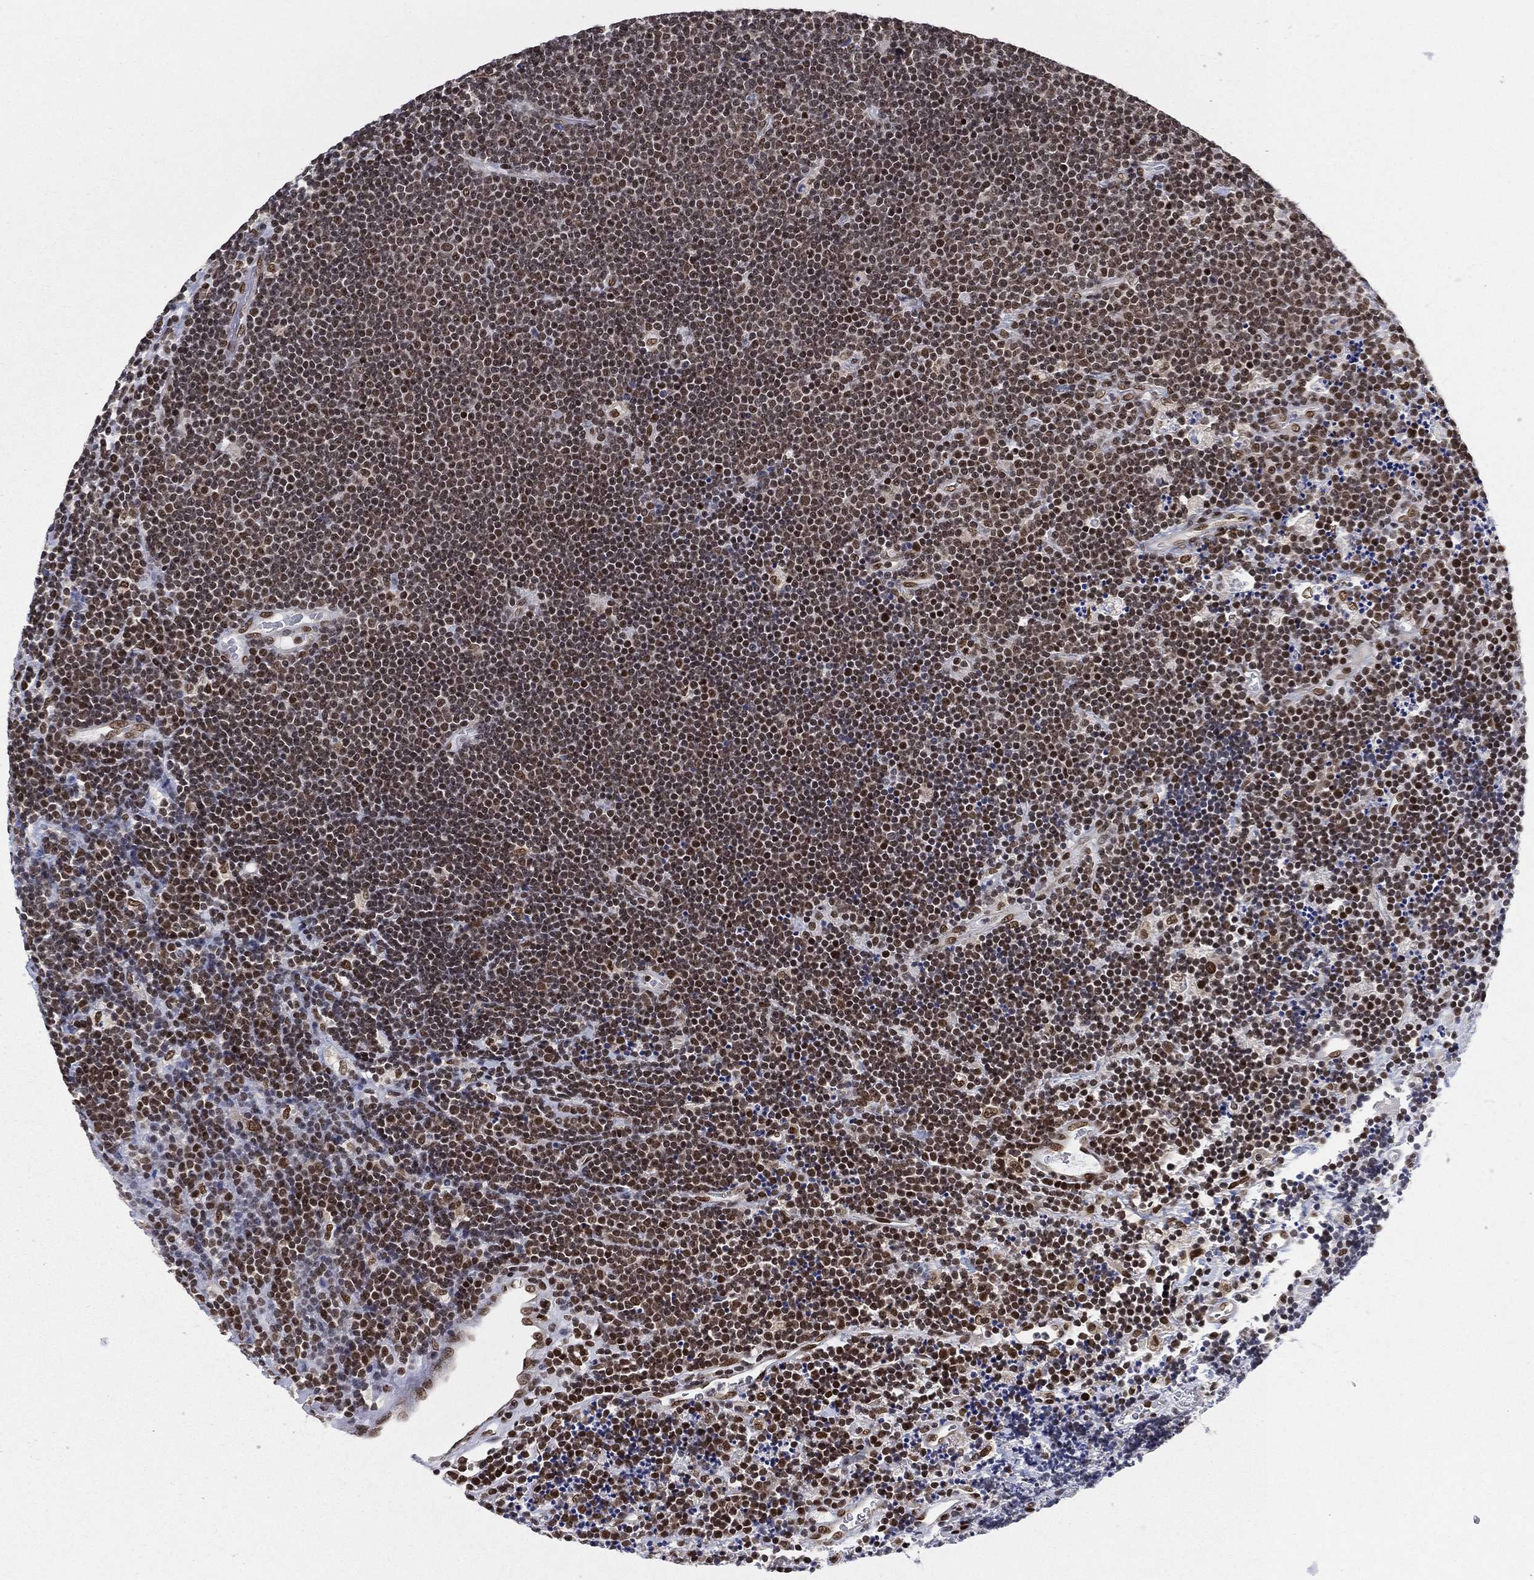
{"staining": {"intensity": "moderate", "quantity": ">75%", "location": "nuclear"}, "tissue": "lymphoma", "cell_type": "Tumor cells", "image_type": "cancer", "snomed": [{"axis": "morphology", "description": "Malignant lymphoma, non-Hodgkin's type, Low grade"}, {"axis": "topography", "description": "Brain"}], "caption": "Immunohistochemistry (IHC) (DAB) staining of human malignant lymphoma, non-Hodgkin's type (low-grade) exhibits moderate nuclear protein staining in approximately >75% of tumor cells. Nuclei are stained in blue.", "gene": "FUBP3", "patient": {"sex": "female", "age": 66}}